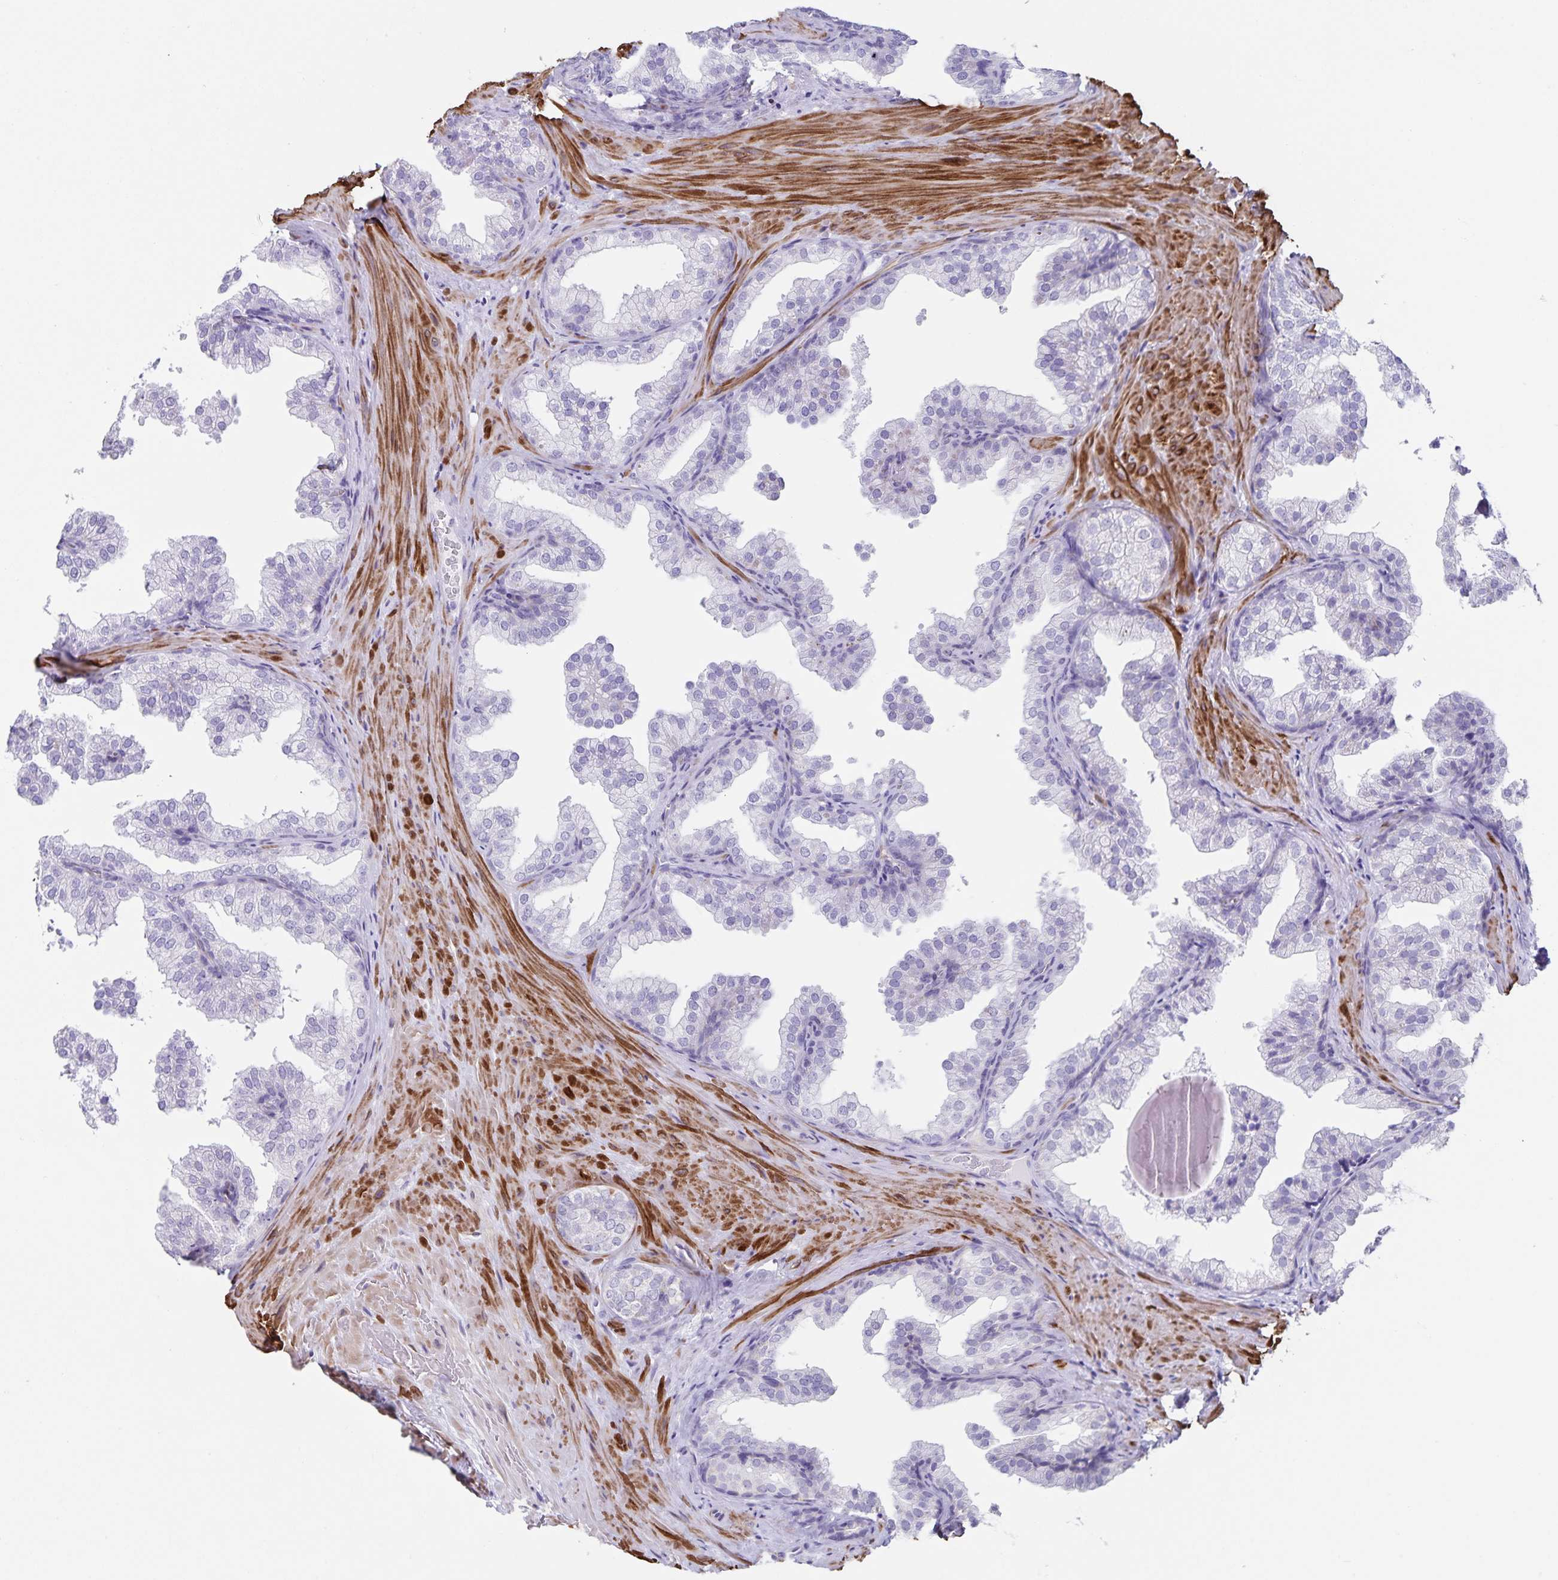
{"staining": {"intensity": "negative", "quantity": "none", "location": "none"}, "tissue": "prostate", "cell_type": "Glandular cells", "image_type": "normal", "snomed": [{"axis": "morphology", "description": "Normal tissue, NOS"}, {"axis": "topography", "description": "Prostate"}], "caption": "A micrograph of prostate stained for a protein reveals no brown staining in glandular cells. Nuclei are stained in blue.", "gene": "SYNM", "patient": {"sex": "male", "age": 37}}